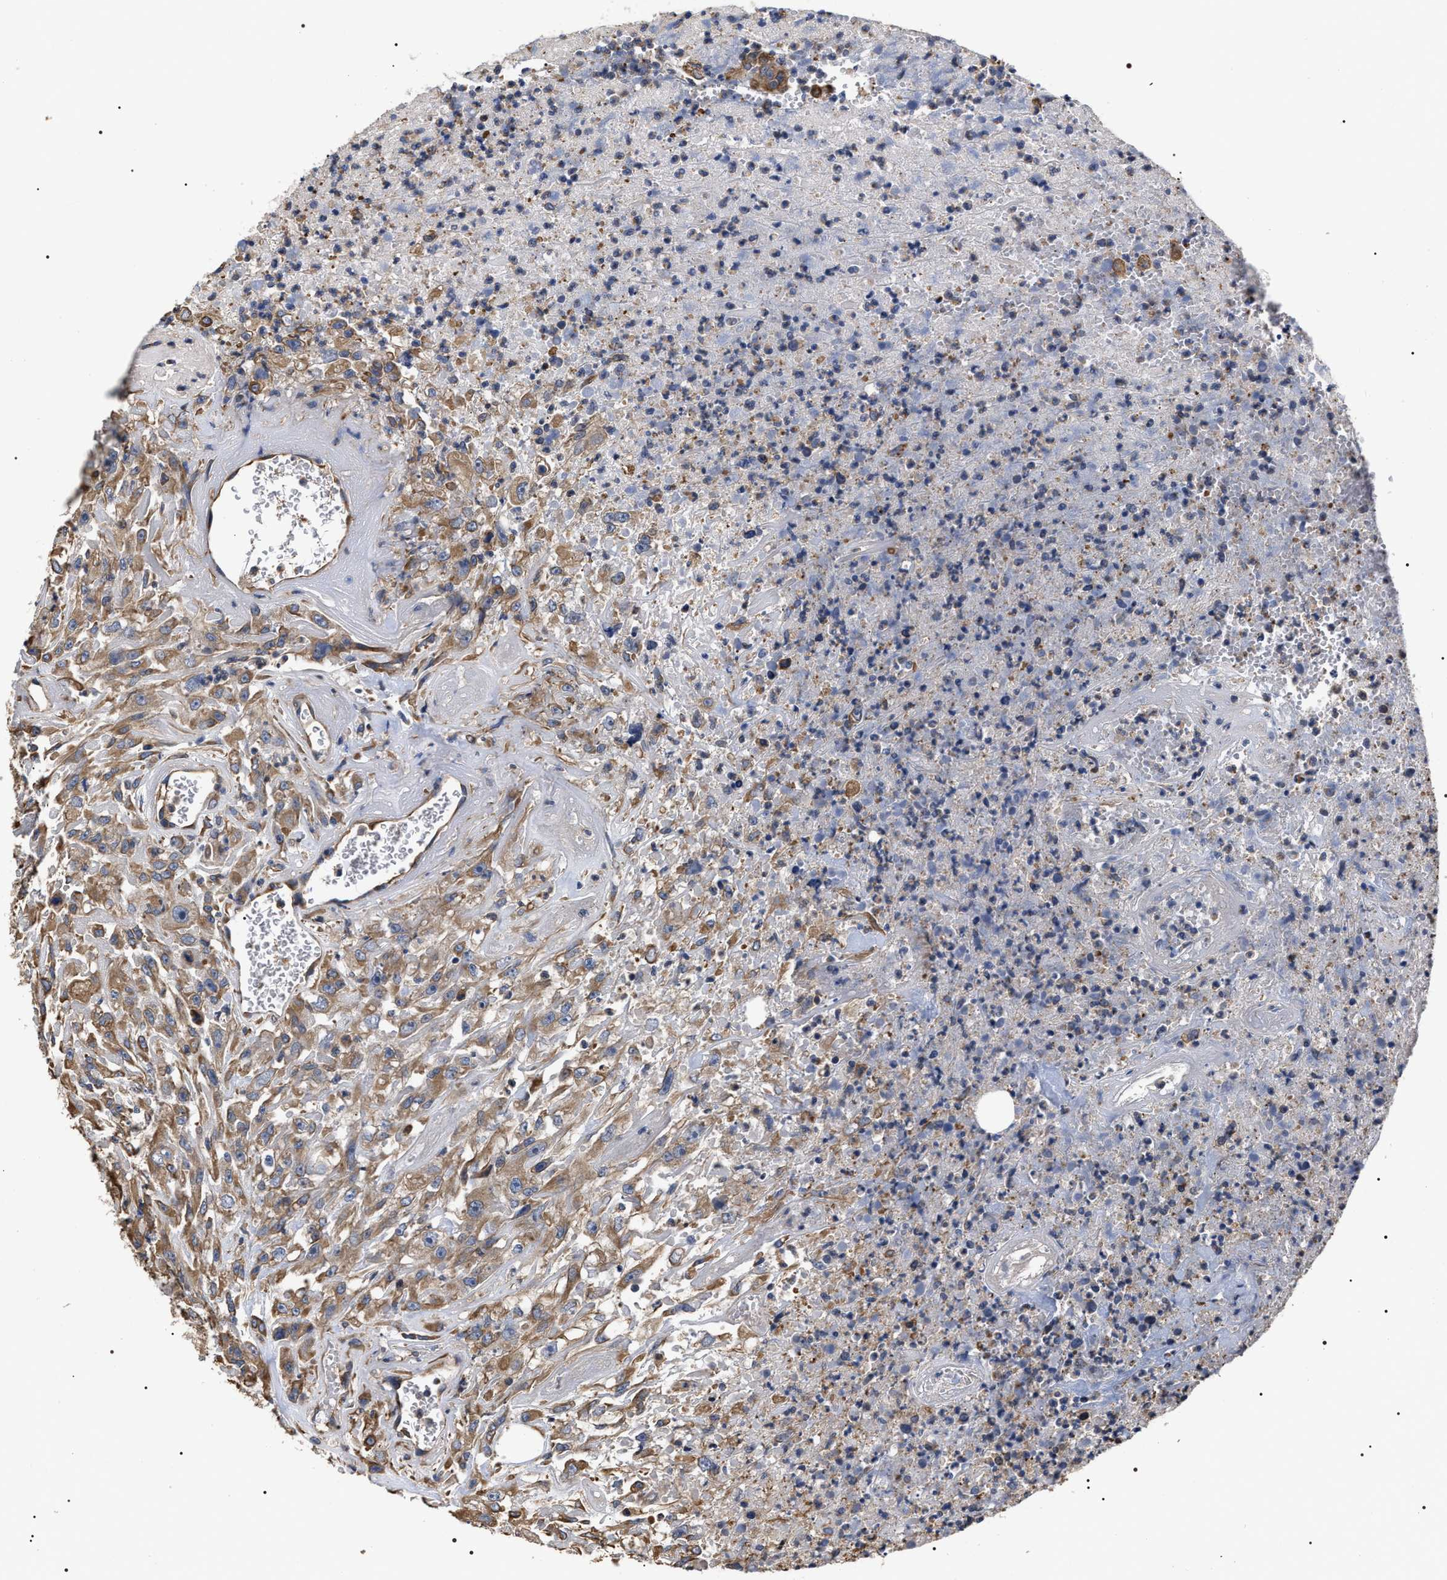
{"staining": {"intensity": "moderate", "quantity": ">75%", "location": "cytoplasmic/membranous"}, "tissue": "urothelial cancer", "cell_type": "Tumor cells", "image_type": "cancer", "snomed": [{"axis": "morphology", "description": "Urothelial carcinoma, High grade"}, {"axis": "topography", "description": "Urinary bladder"}], "caption": "Urothelial cancer tissue reveals moderate cytoplasmic/membranous positivity in about >75% of tumor cells, visualized by immunohistochemistry.", "gene": "TSPAN33", "patient": {"sex": "male", "age": 46}}